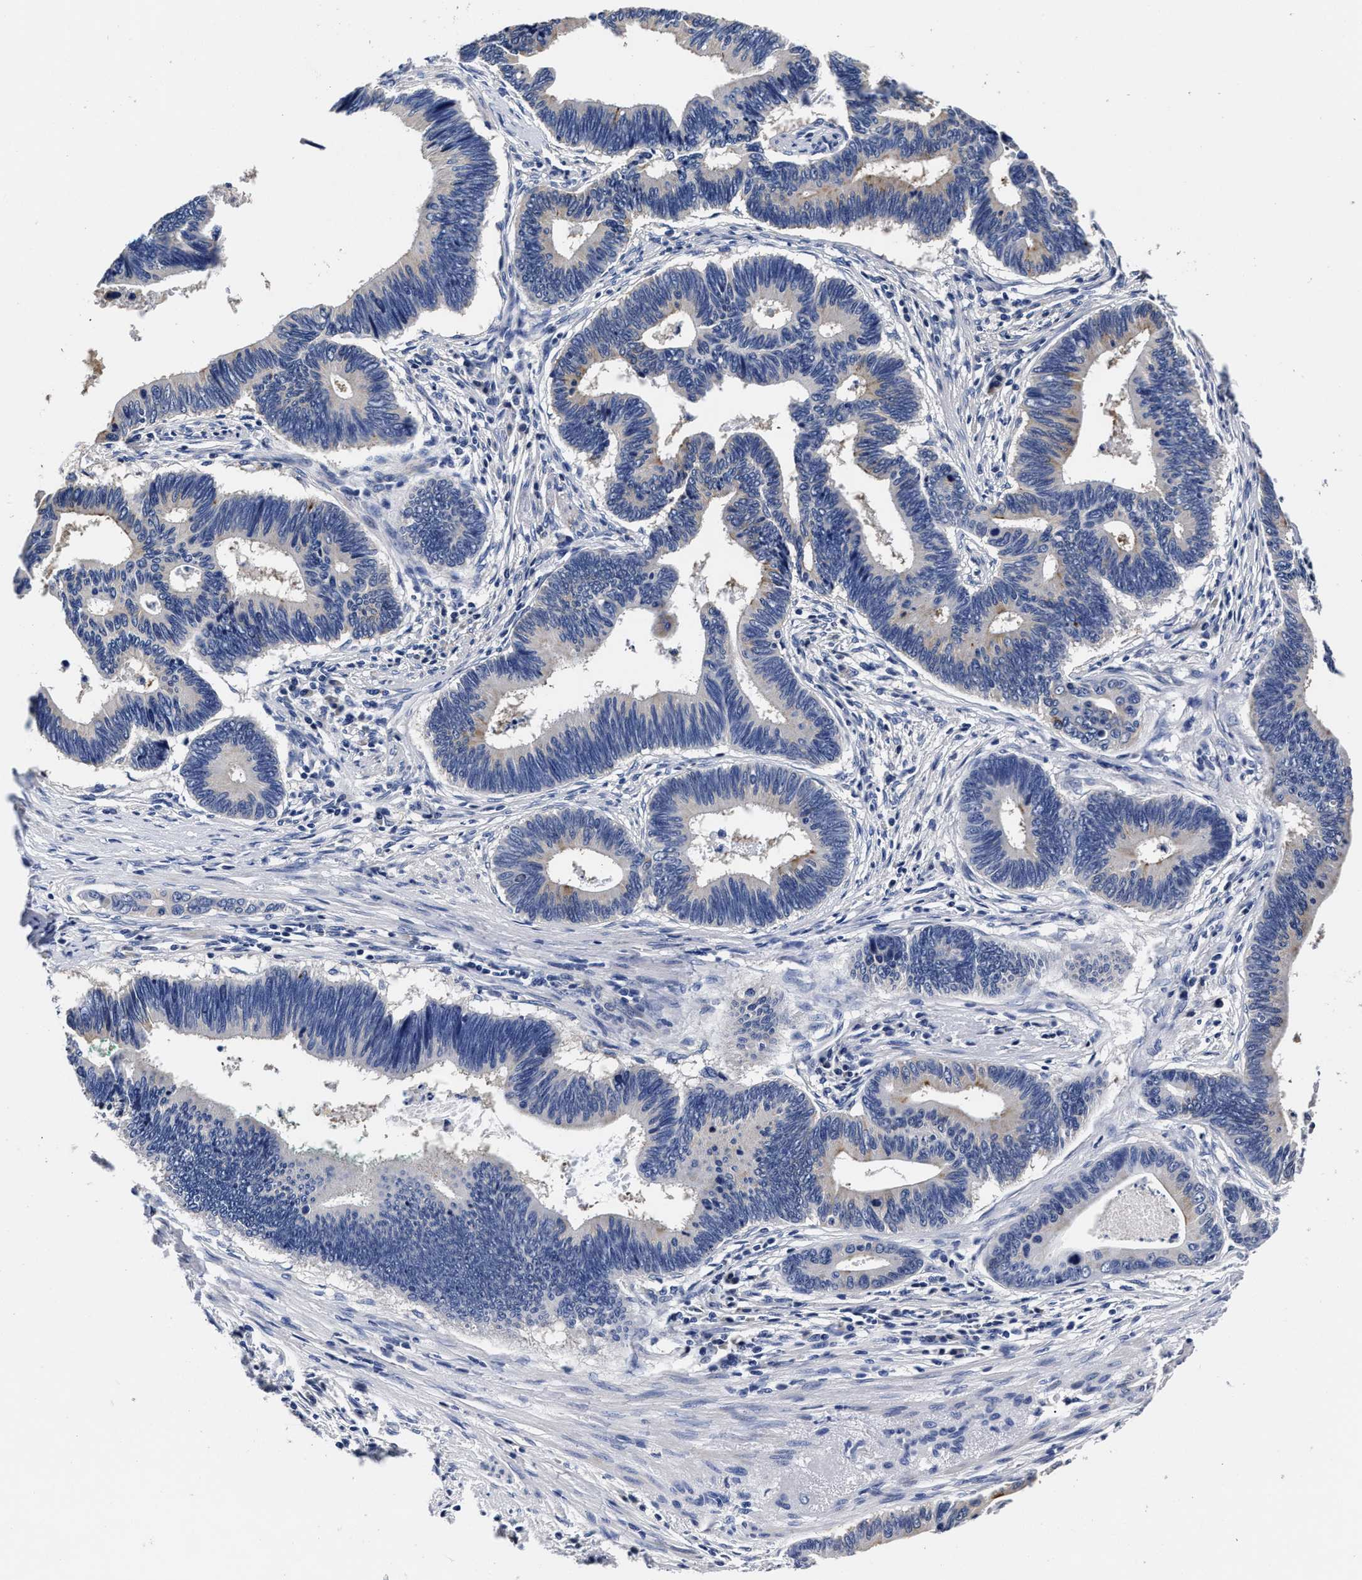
{"staining": {"intensity": "negative", "quantity": "none", "location": "none"}, "tissue": "pancreatic cancer", "cell_type": "Tumor cells", "image_type": "cancer", "snomed": [{"axis": "morphology", "description": "Adenocarcinoma, NOS"}, {"axis": "topography", "description": "Pancreas"}], "caption": "Tumor cells show no significant positivity in pancreatic cancer (adenocarcinoma). (Brightfield microscopy of DAB IHC at high magnification).", "gene": "OLFML2A", "patient": {"sex": "female", "age": 70}}